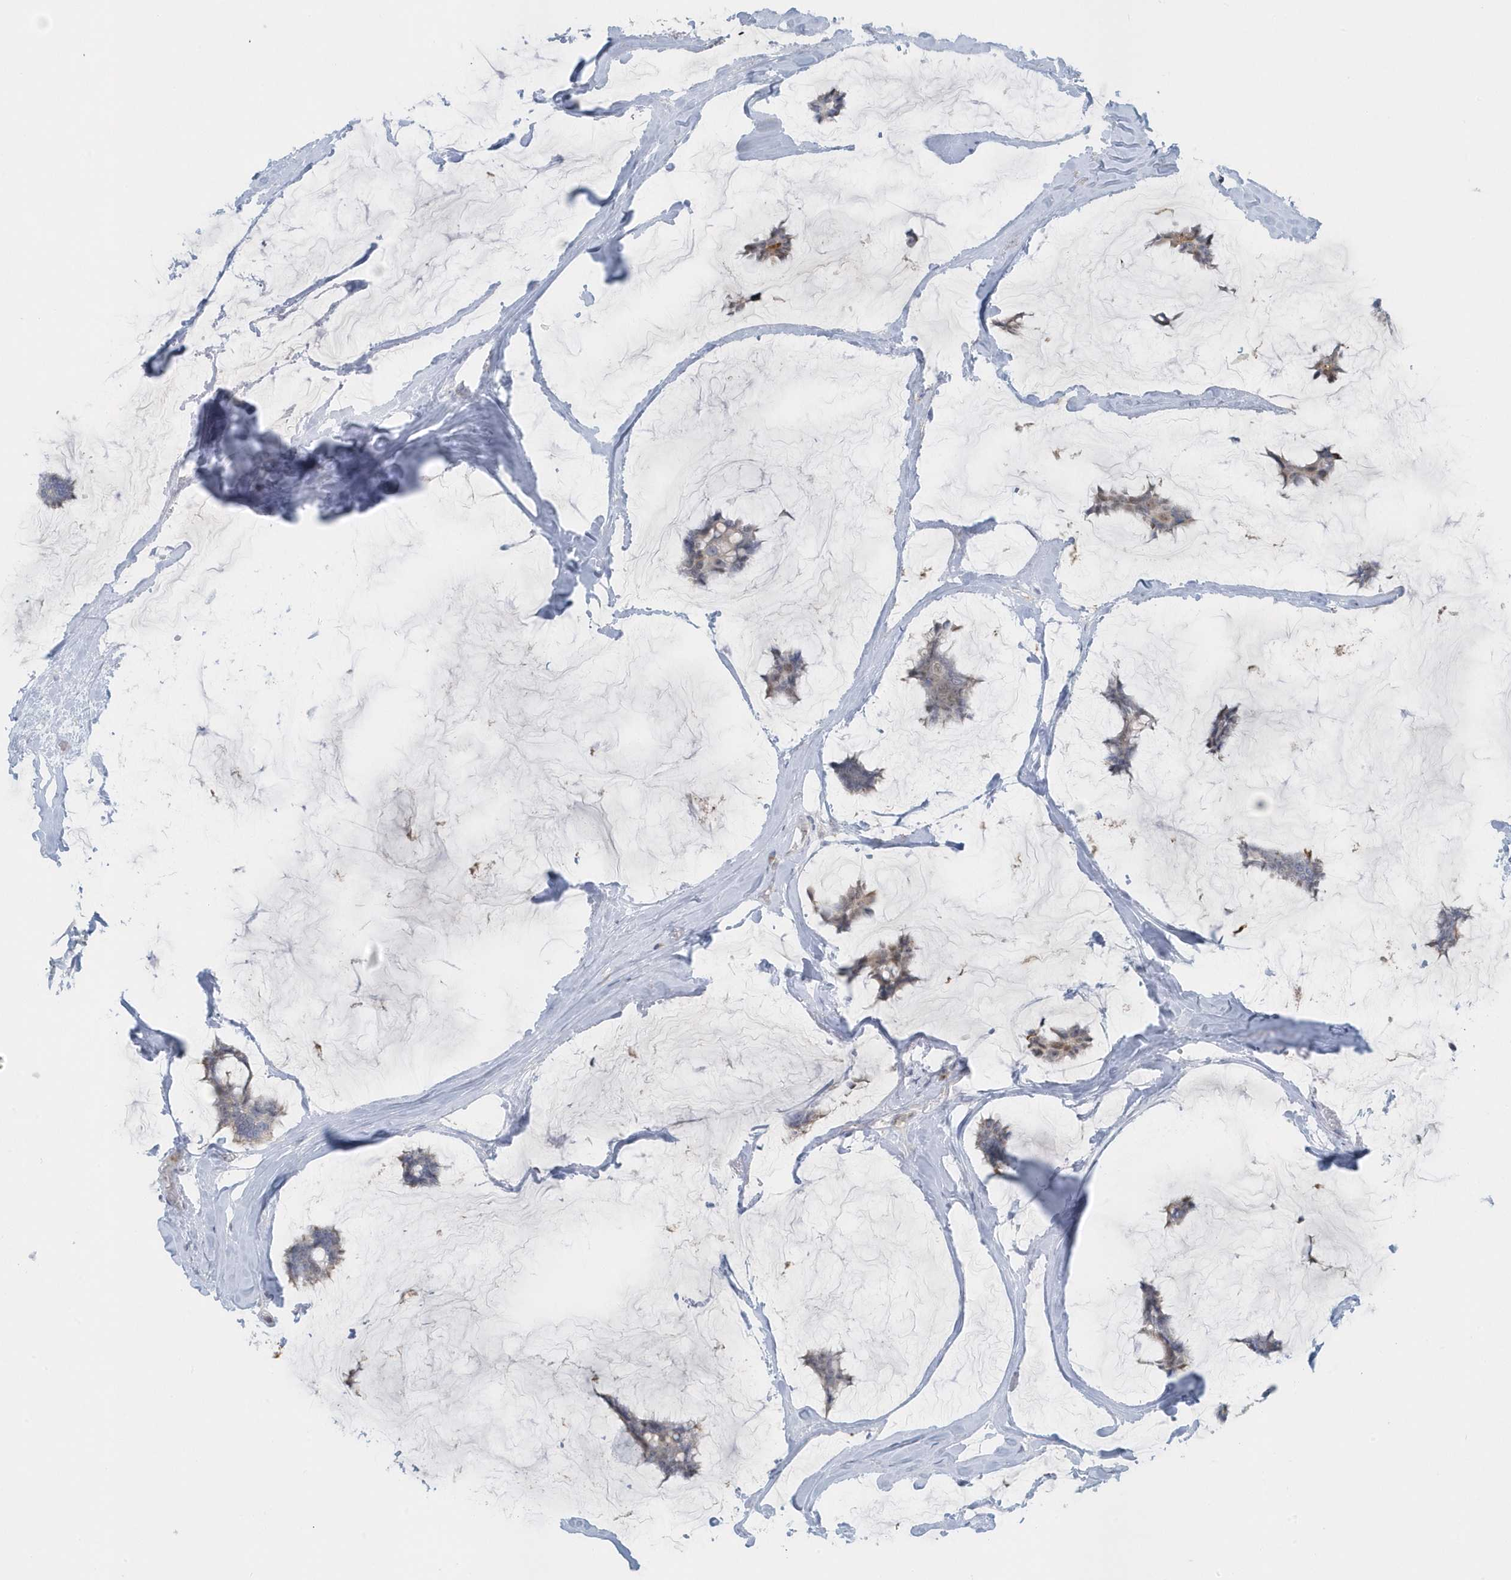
{"staining": {"intensity": "weak", "quantity": "<25%", "location": "cytoplasmic/membranous"}, "tissue": "breast cancer", "cell_type": "Tumor cells", "image_type": "cancer", "snomed": [{"axis": "morphology", "description": "Duct carcinoma"}, {"axis": "topography", "description": "Breast"}], "caption": "Histopathology image shows no protein staining in tumor cells of infiltrating ductal carcinoma (breast) tissue.", "gene": "CACNB2", "patient": {"sex": "female", "age": 93}}